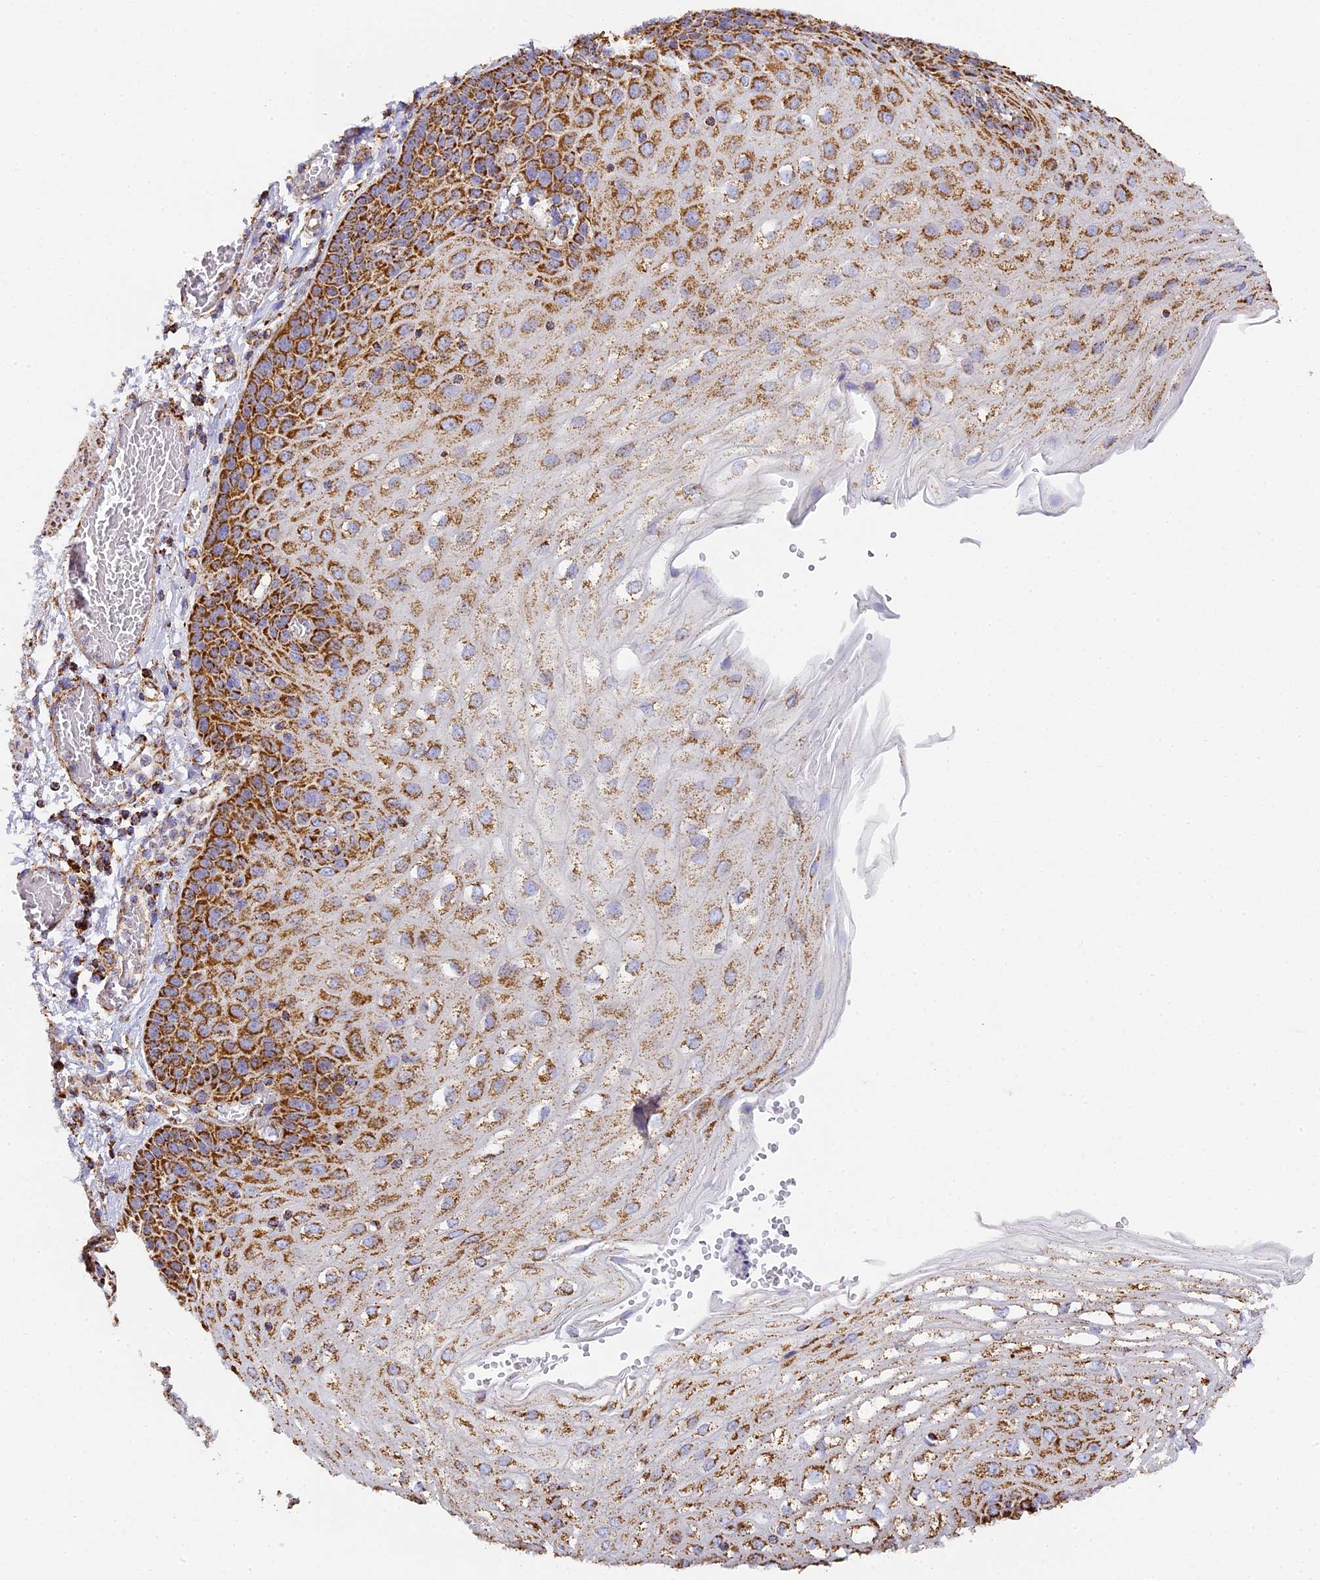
{"staining": {"intensity": "strong", "quantity": ">75%", "location": "cytoplasmic/membranous"}, "tissue": "esophagus", "cell_type": "Squamous epithelial cells", "image_type": "normal", "snomed": [{"axis": "morphology", "description": "Normal tissue, NOS"}, {"axis": "topography", "description": "Esophagus"}], "caption": "Brown immunohistochemical staining in unremarkable human esophagus demonstrates strong cytoplasmic/membranous staining in approximately >75% of squamous epithelial cells.", "gene": "STK17A", "patient": {"sex": "male", "age": 81}}